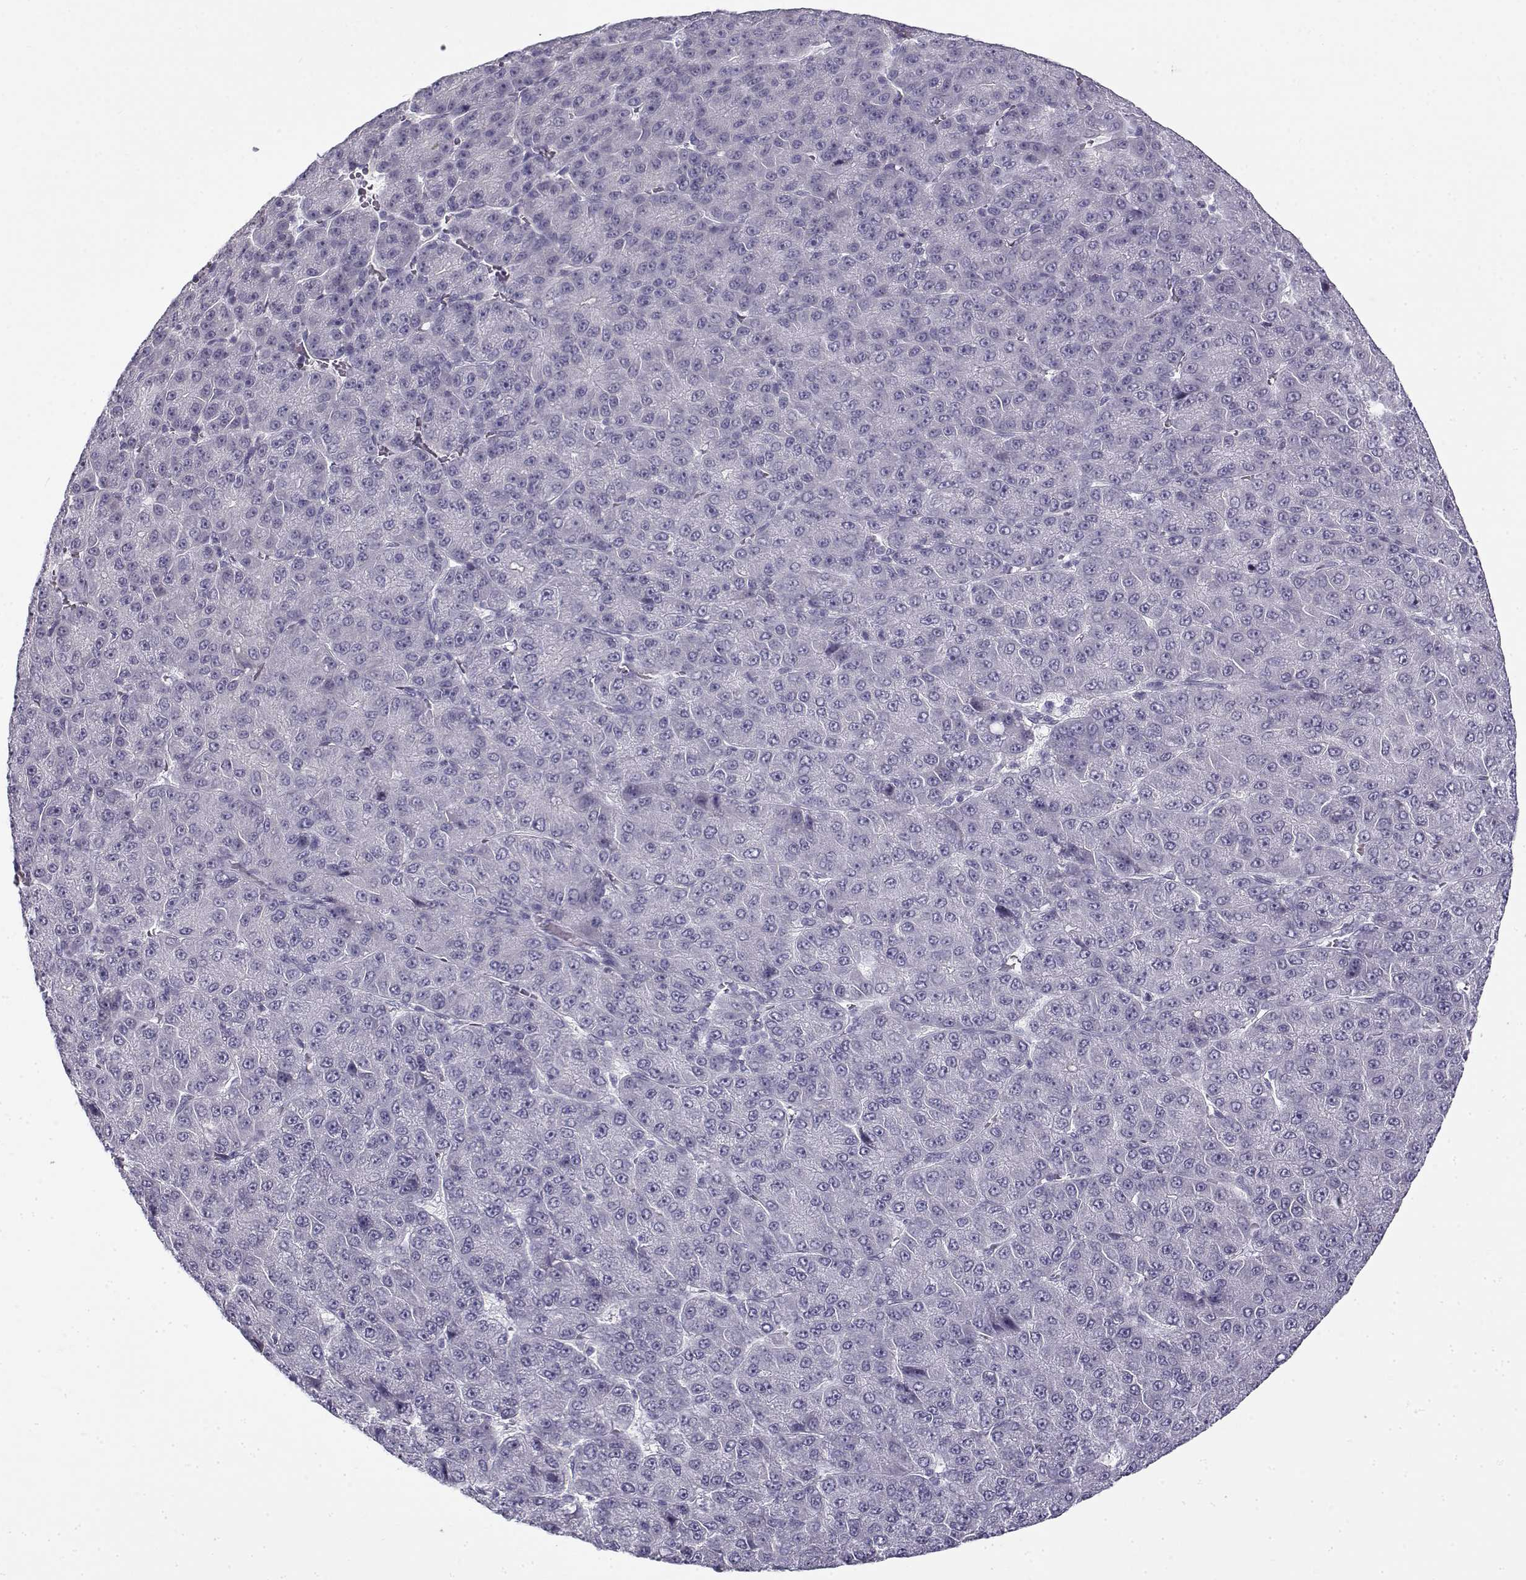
{"staining": {"intensity": "negative", "quantity": "none", "location": "none"}, "tissue": "liver cancer", "cell_type": "Tumor cells", "image_type": "cancer", "snomed": [{"axis": "morphology", "description": "Carcinoma, Hepatocellular, NOS"}, {"axis": "topography", "description": "Liver"}], "caption": "IHC photomicrograph of neoplastic tissue: human liver cancer stained with DAB reveals no significant protein positivity in tumor cells.", "gene": "GTSF1L", "patient": {"sex": "male", "age": 67}}